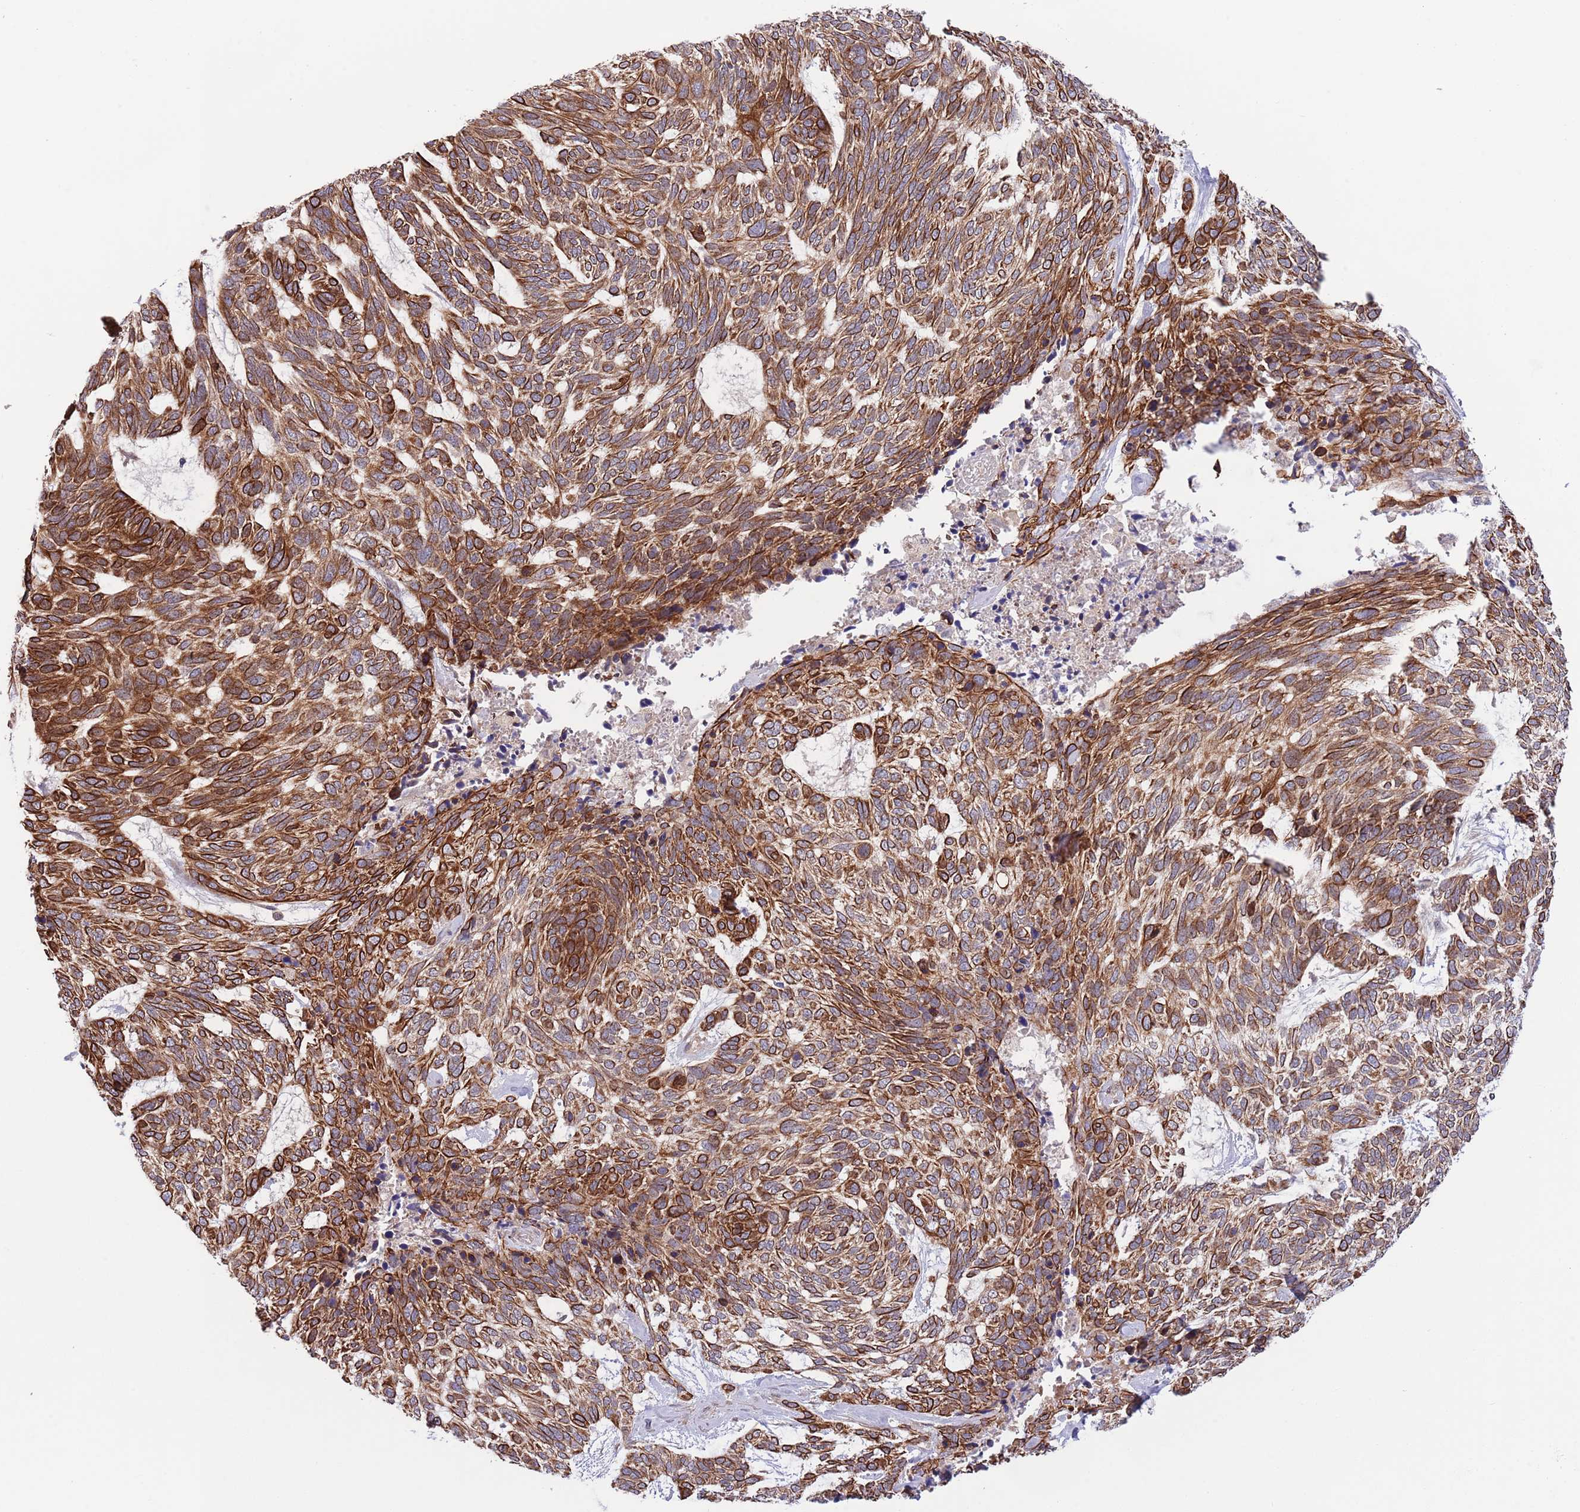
{"staining": {"intensity": "moderate", "quantity": ">75%", "location": "cytoplasmic/membranous"}, "tissue": "skin cancer", "cell_type": "Tumor cells", "image_type": "cancer", "snomed": [{"axis": "morphology", "description": "Basal cell carcinoma"}, {"axis": "topography", "description": "Skin"}], "caption": "DAB immunohistochemical staining of human skin cancer (basal cell carcinoma) reveals moderate cytoplasmic/membranous protein staining in approximately >75% of tumor cells.", "gene": "PRR16", "patient": {"sex": "female", "age": 65}}